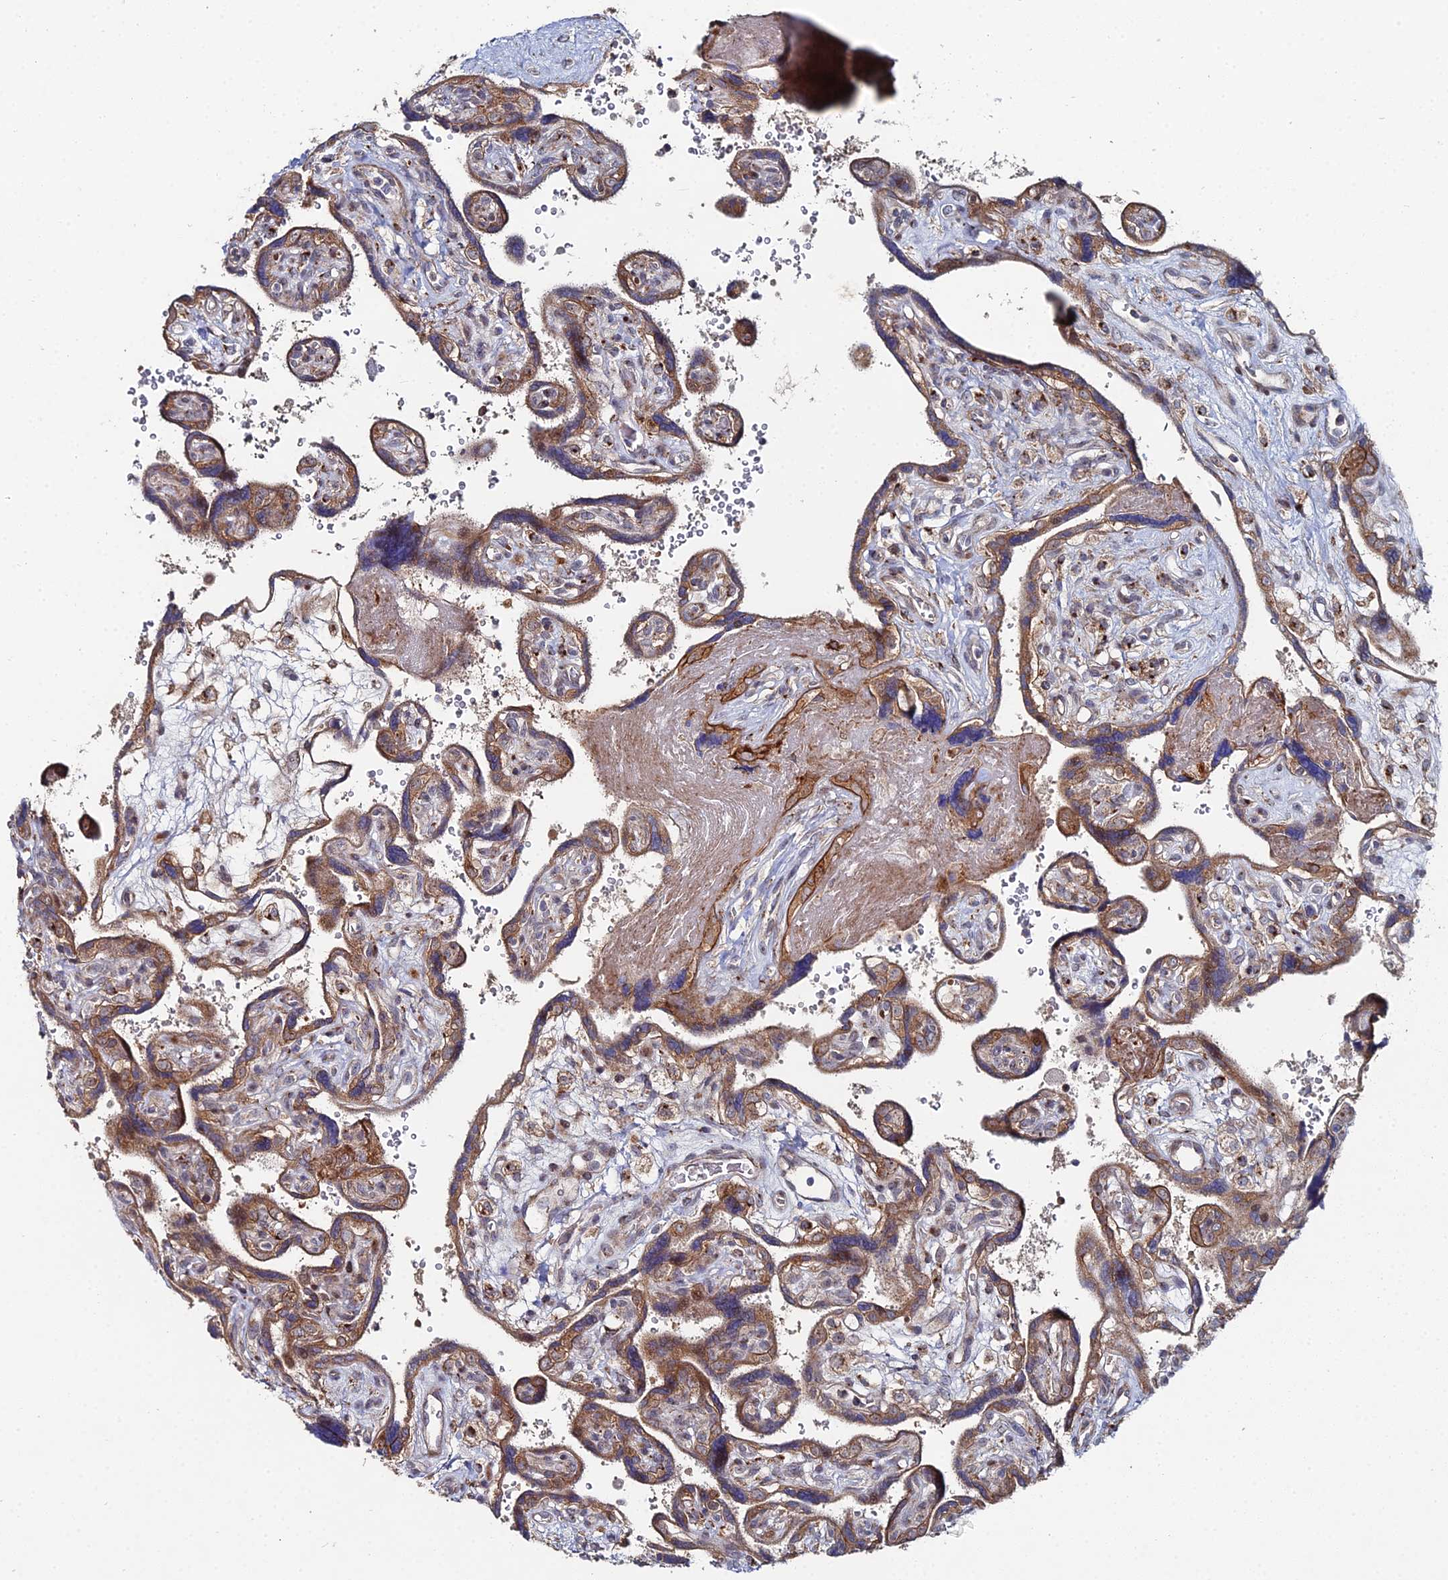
{"staining": {"intensity": "moderate", "quantity": "25%-75%", "location": "cytoplasmic/membranous"}, "tissue": "placenta", "cell_type": "Trophoblastic cells", "image_type": "normal", "snomed": [{"axis": "morphology", "description": "Normal tissue, NOS"}, {"axis": "topography", "description": "Placenta"}], "caption": "A photomicrograph of placenta stained for a protein shows moderate cytoplasmic/membranous brown staining in trophoblastic cells. The protein is shown in brown color, while the nuclei are stained blue.", "gene": "SGMS1", "patient": {"sex": "female", "age": 39}}